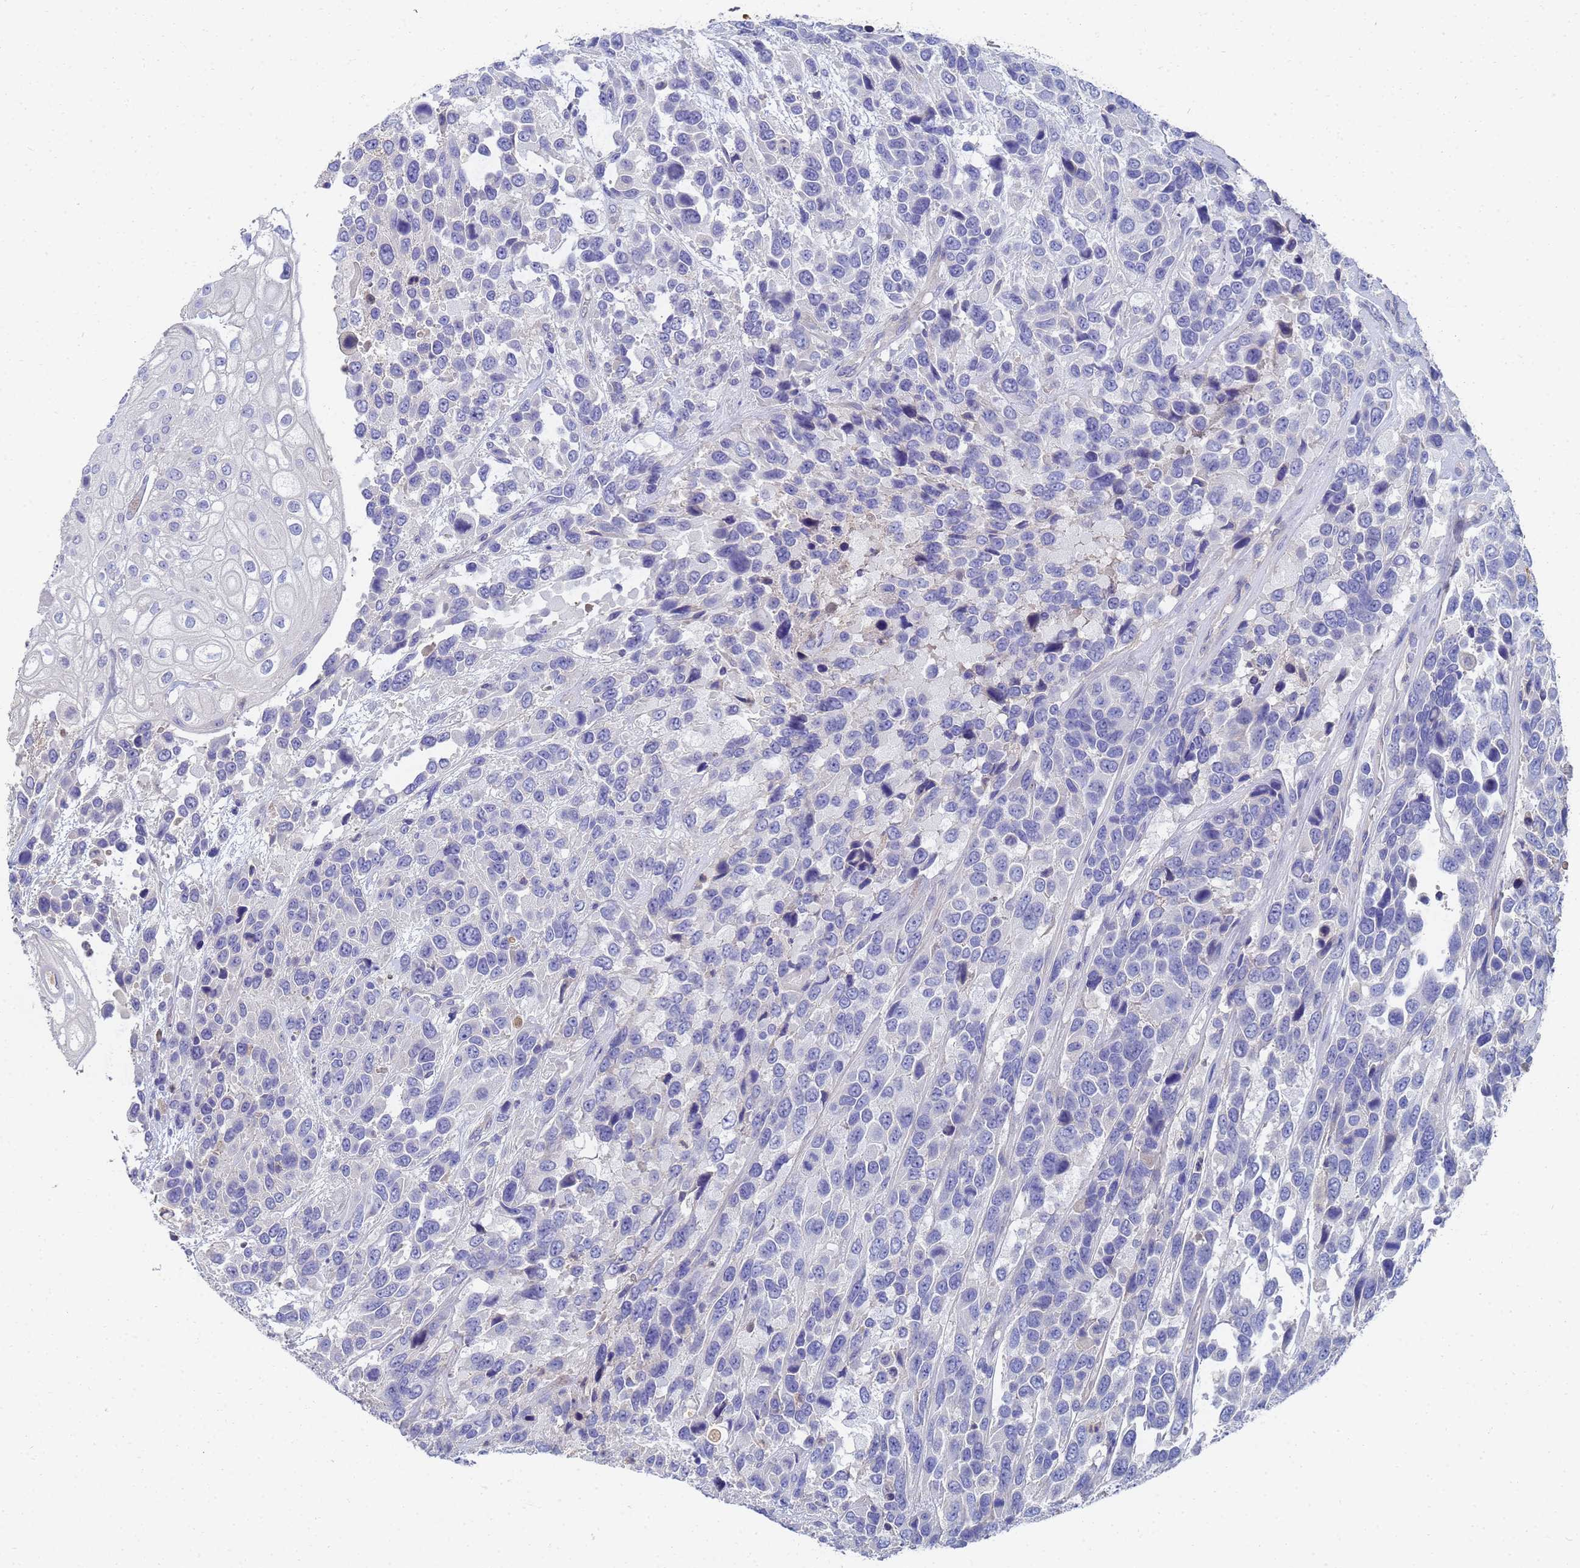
{"staining": {"intensity": "negative", "quantity": "none", "location": "none"}, "tissue": "urothelial cancer", "cell_type": "Tumor cells", "image_type": "cancer", "snomed": [{"axis": "morphology", "description": "Urothelial carcinoma, High grade"}, {"axis": "topography", "description": "Urinary bladder"}], "caption": "High-grade urothelial carcinoma stained for a protein using immunohistochemistry reveals no staining tumor cells.", "gene": "LBX2", "patient": {"sex": "female", "age": 70}}